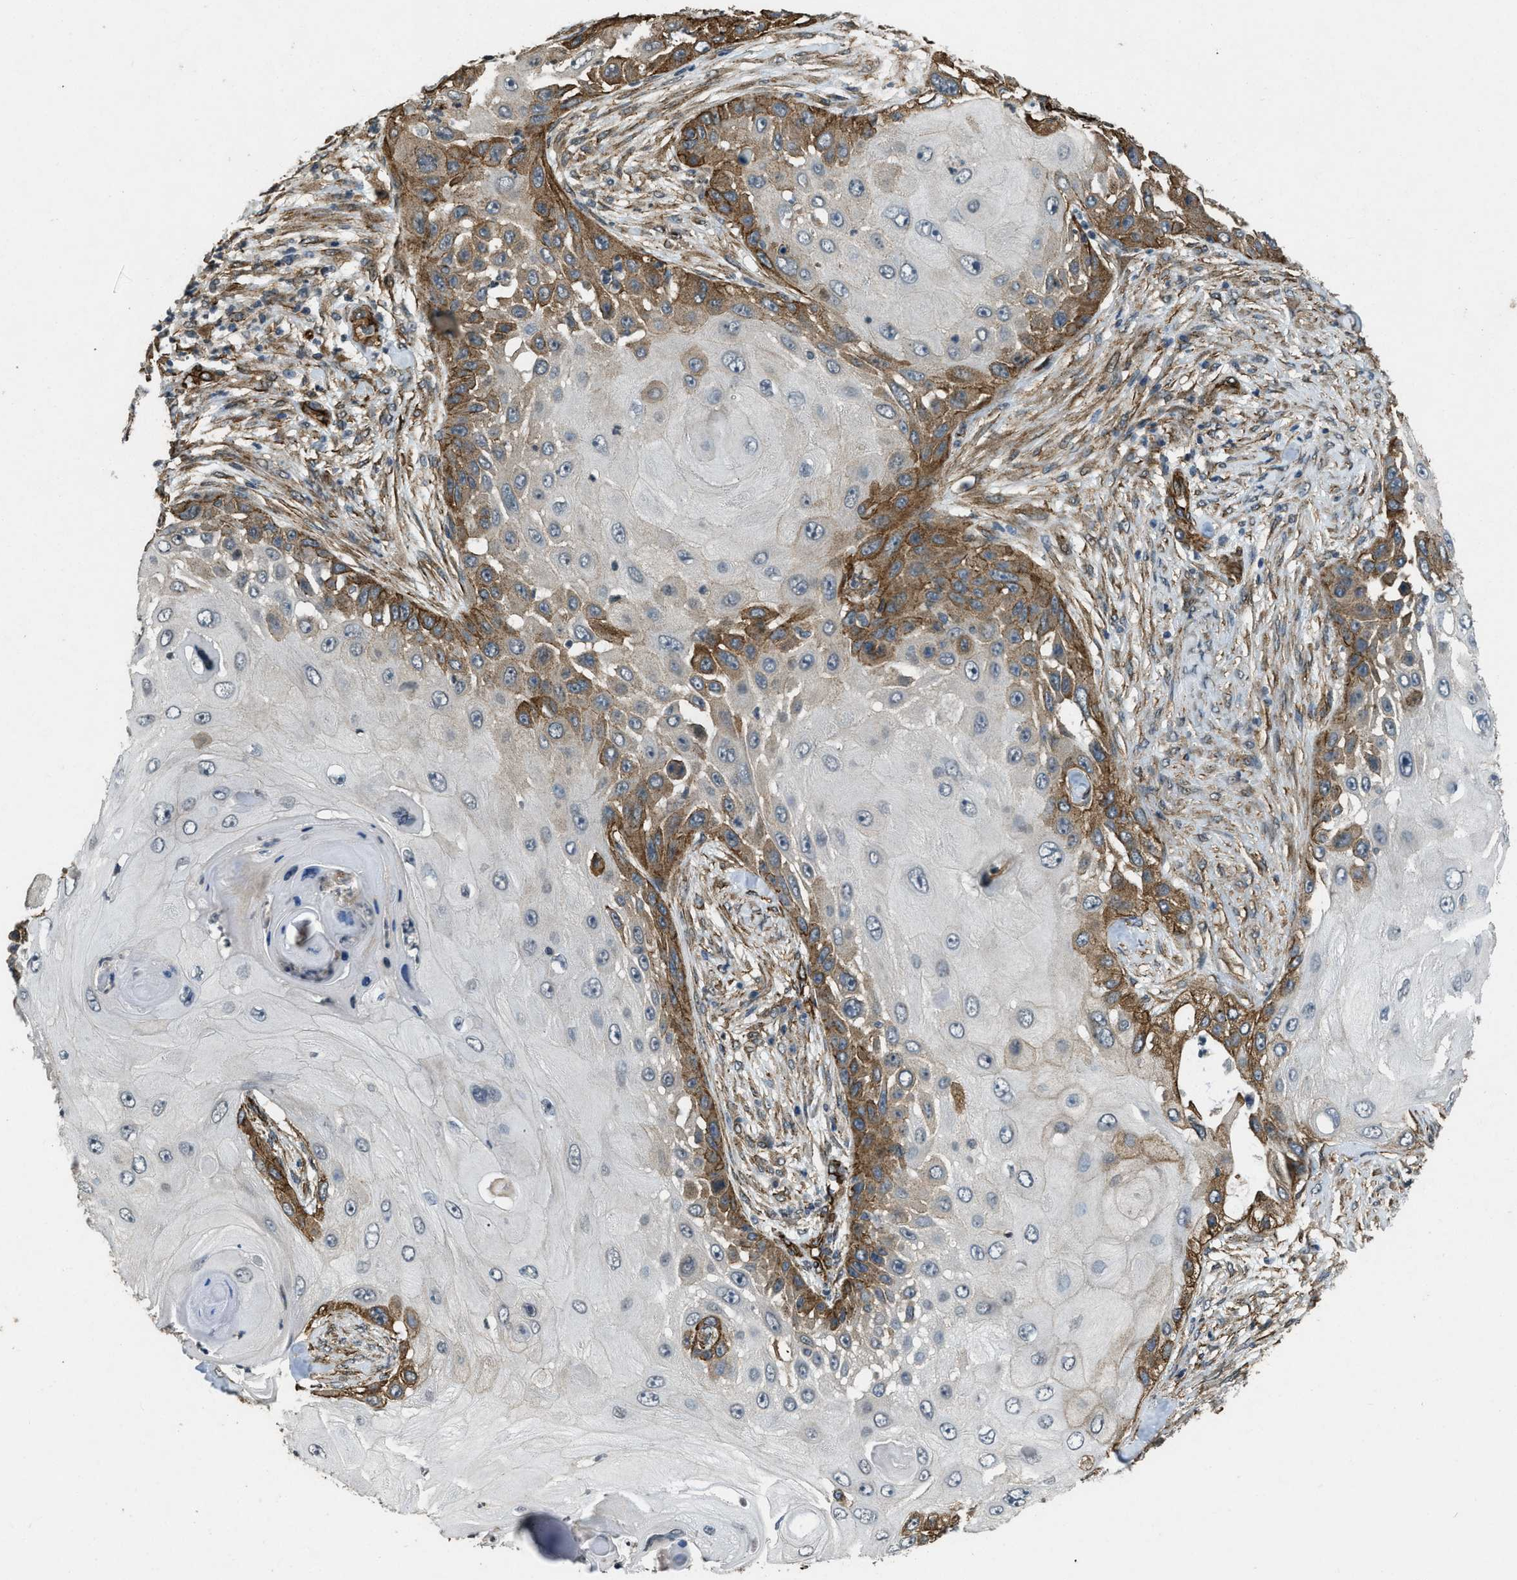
{"staining": {"intensity": "moderate", "quantity": "25%-75%", "location": "cytoplasmic/membranous"}, "tissue": "skin cancer", "cell_type": "Tumor cells", "image_type": "cancer", "snomed": [{"axis": "morphology", "description": "Squamous cell carcinoma, NOS"}, {"axis": "topography", "description": "Skin"}], "caption": "A brown stain labels moderate cytoplasmic/membranous staining of a protein in skin cancer tumor cells.", "gene": "NMB", "patient": {"sex": "female", "age": 44}}